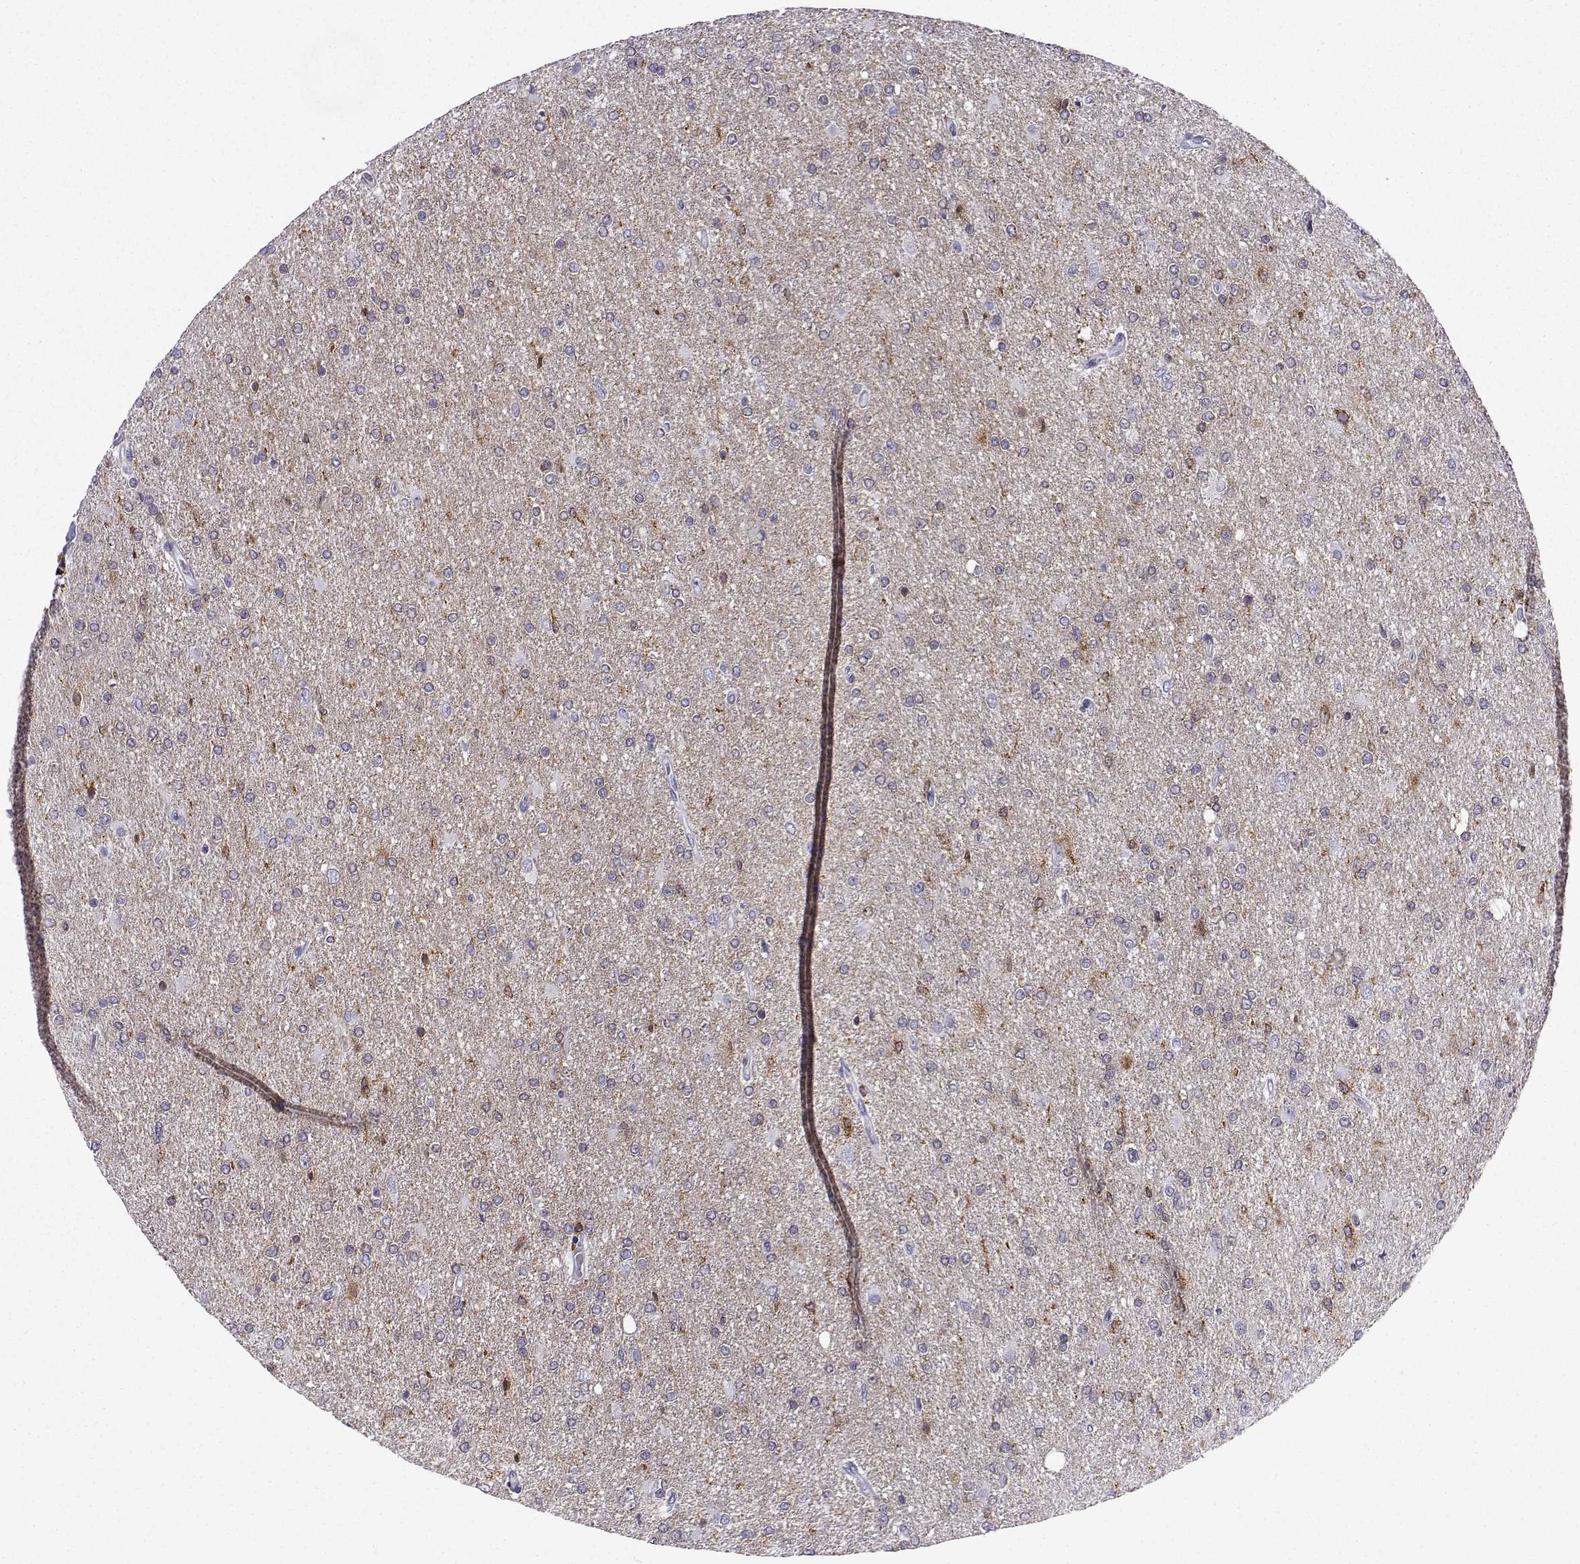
{"staining": {"intensity": "negative", "quantity": "none", "location": "none"}, "tissue": "glioma", "cell_type": "Tumor cells", "image_type": "cancer", "snomed": [{"axis": "morphology", "description": "Glioma, malignant, High grade"}, {"axis": "topography", "description": "Cerebral cortex"}], "caption": "Immunohistochemistry image of glioma stained for a protein (brown), which demonstrates no expression in tumor cells.", "gene": "DOCK10", "patient": {"sex": "male", "age": 70}}